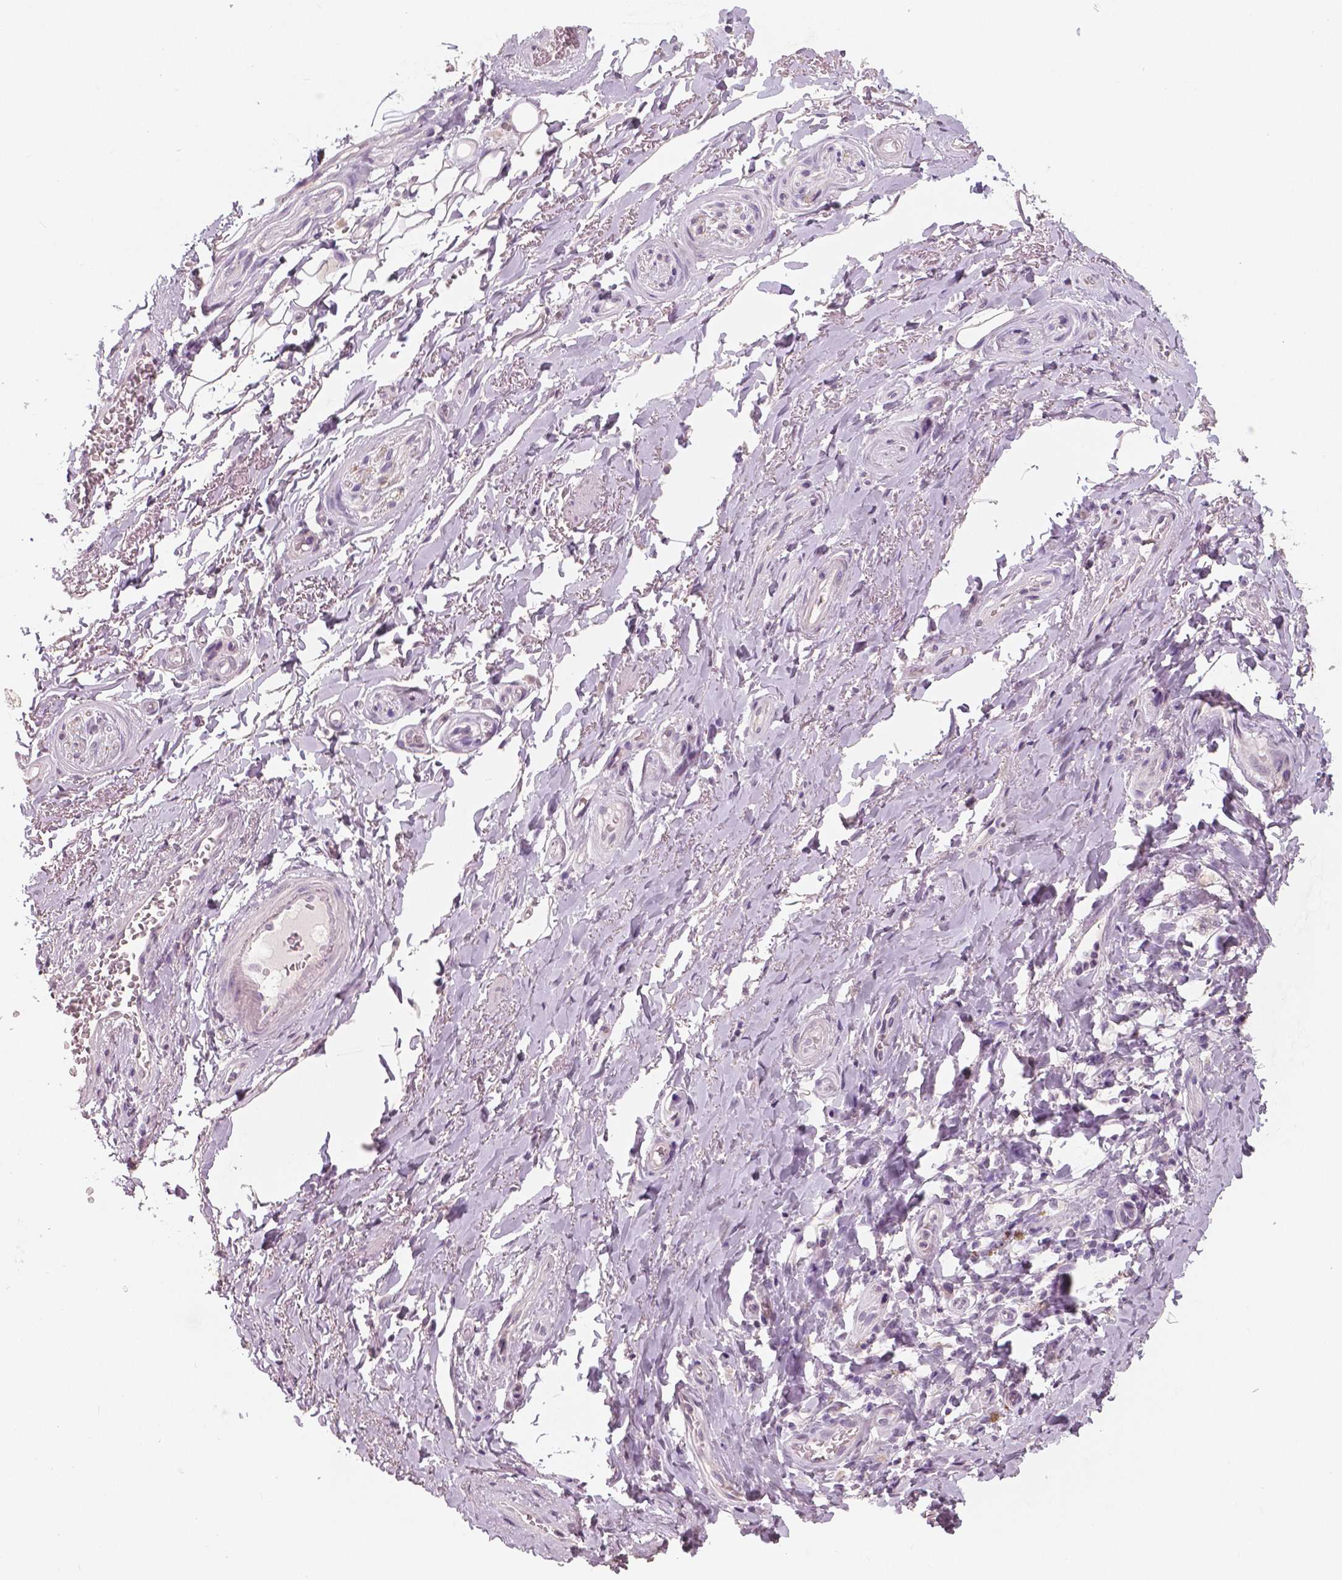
{"staining": {"intensity": "negative", "quantity": "none", "location": "none"}, "tissue": "adipose tissue", "cell_type": "Adipocytes", "image_type": "normal", "snomed": [{"axis": "morphology", "description": "Normal tissue, NOS"}, {"axis": "topography", "description": "Anal"}, {"axis": "topography", "description": "Peripheral nerve tissue"}], "caption": "The photomicrograph reveals no significant positivity in adipocytes of adipose tissue. The staining was performed using DAB (3,3'-diaminobenzidine) to visualize the protein expression in brown, while the nuclei were stained in blue with hematoxylin (Magnification: 20x).", "gene": "NECAB1", "patient": {"sex": "male", "age": 53}}